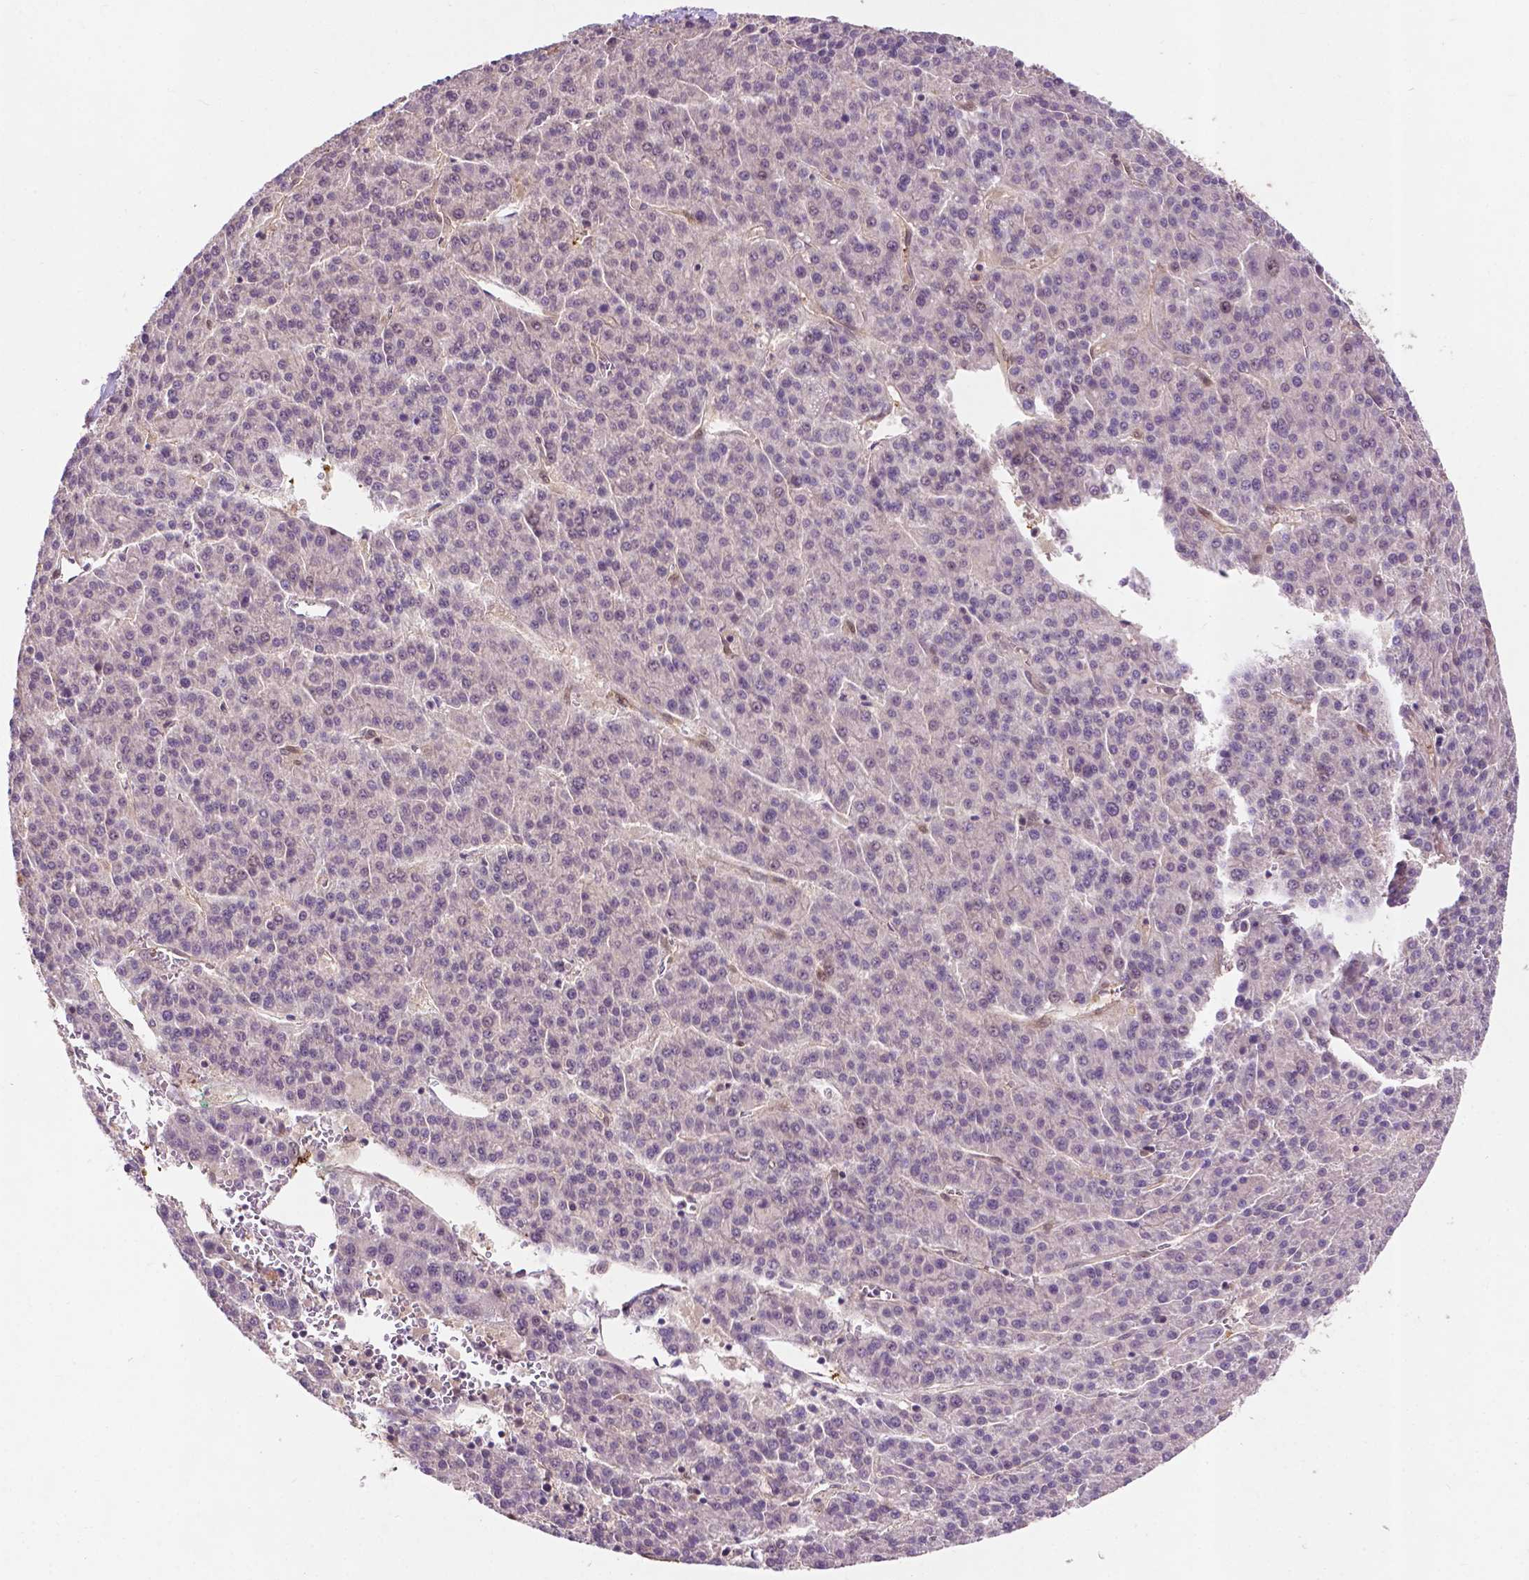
{"staining": {"intensity": "negative", "quantity": "none", "location": "none"}, "tissue": "liver cancer", "cell_type": "Tumor cells", "image_type": "cancer", "snomed": [{"axis": "morphology", "description": "Carcinoma, Hepatocellular, NOS"}, {"axis": "topography", "description": "Liver"}], "caption": "Immunohistochemical staining of human liver cancer (hepatocellular carcinoma) reveals no significant positivity in tumor cells.", "gene": "GPR37", "patient": {"sex": "female", "age": 58}}